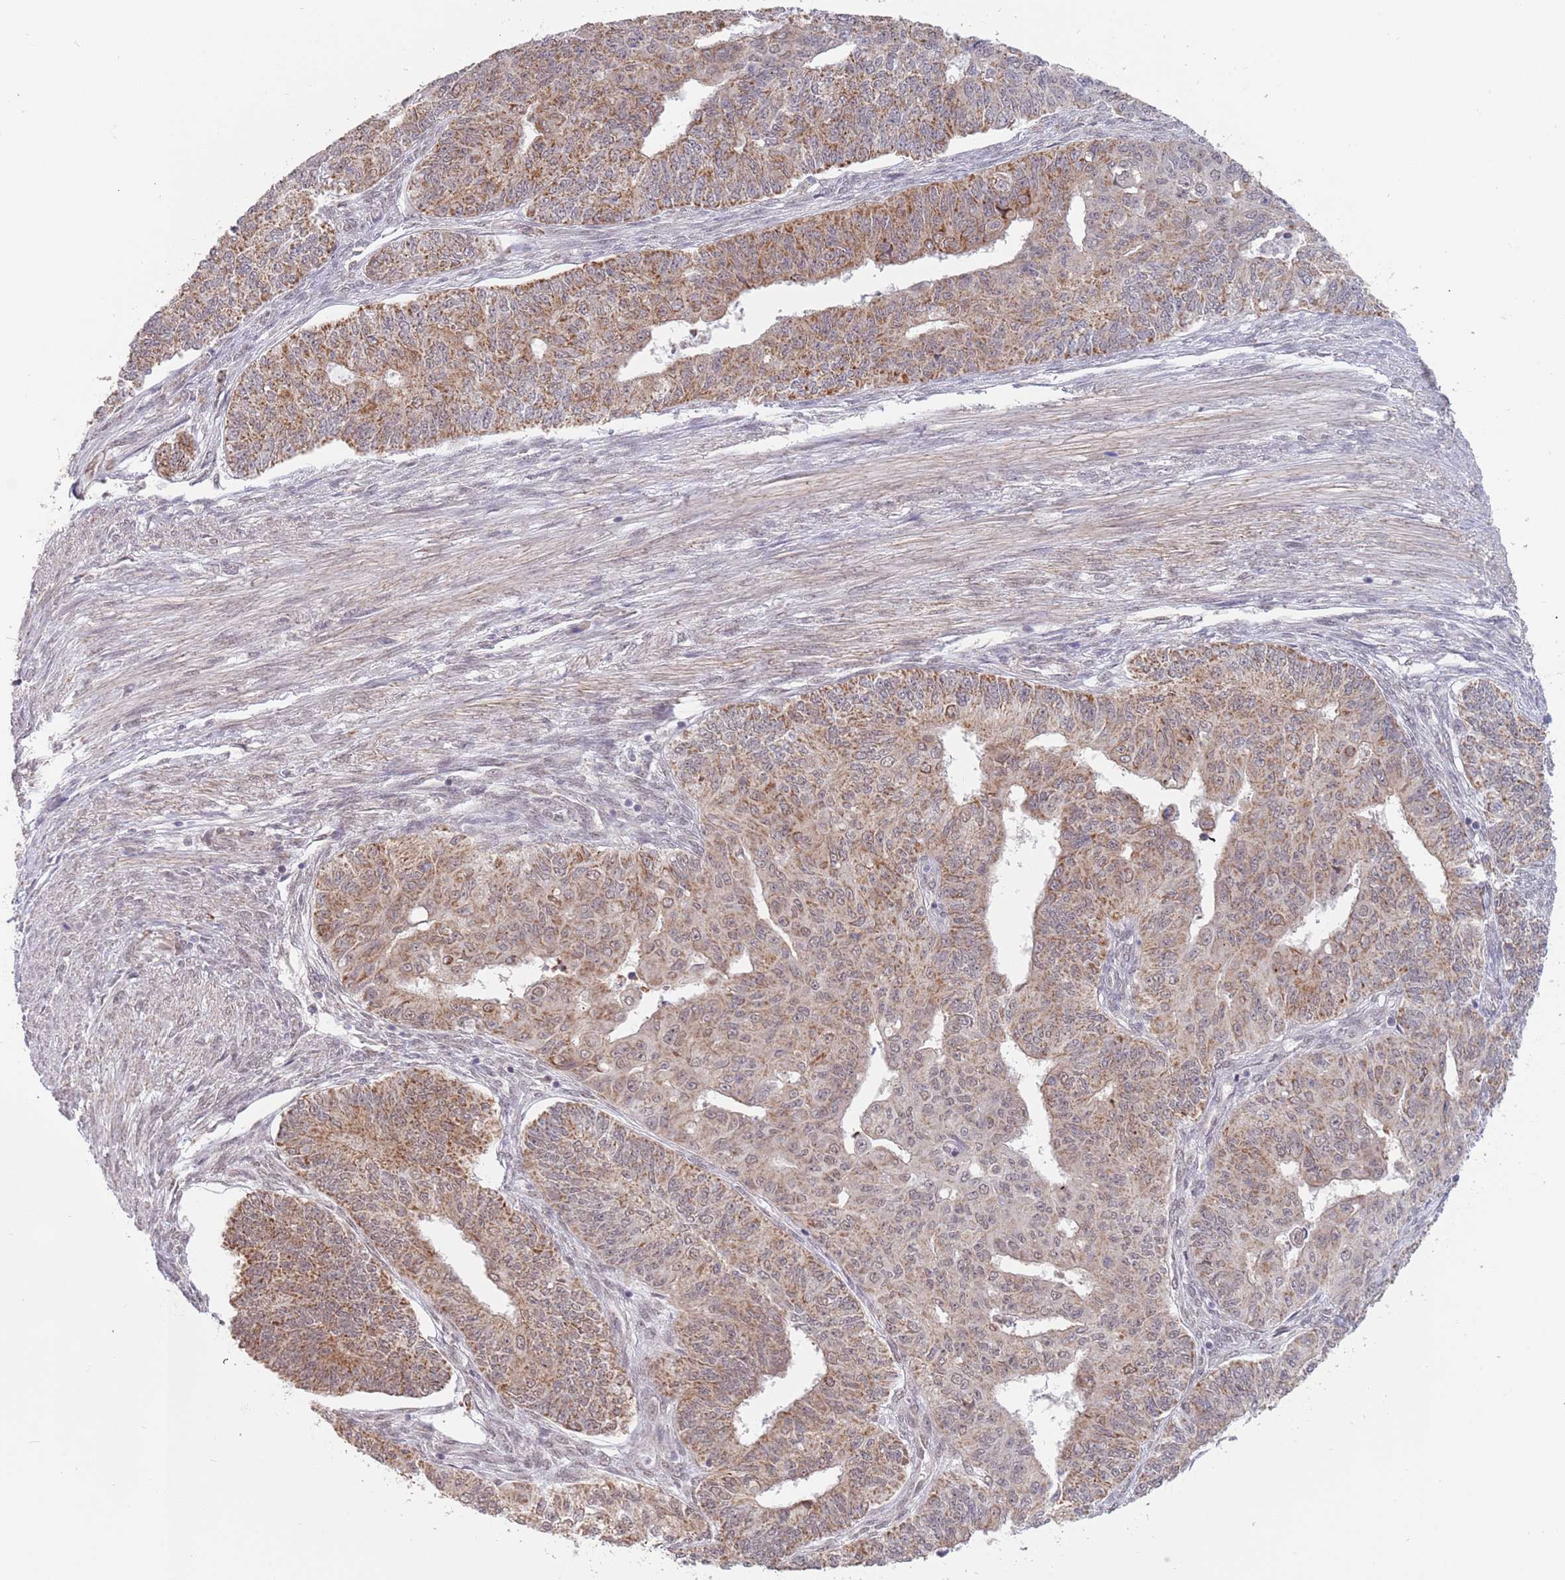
{"staining": {"intensity": "moderate", "quantity": ">75%", "location": "cytoplasmic/membranous"}, "tissue": "endometrial cancer", "cell_type": "Tumor cells", "image_type": "cancer", "snomed": [{"axis": "morphology", "description": "Adenocarcinoma, NOS"}, {"axis": "topography", "description": "Endometrium"}], "caption": "High-magnification brightfield microscopy of endometrial adenocarcinoma stained with DAB (3,3'-diaminobenzidine) (brown) and counterstained with hematoxylin (blue). tumor cells exhibit moderate cytoplasmic/membranous positivity is seen in about>75% of cells.", "gene": "UQCC3", "patient": {"sex": "female", "age": 32}}